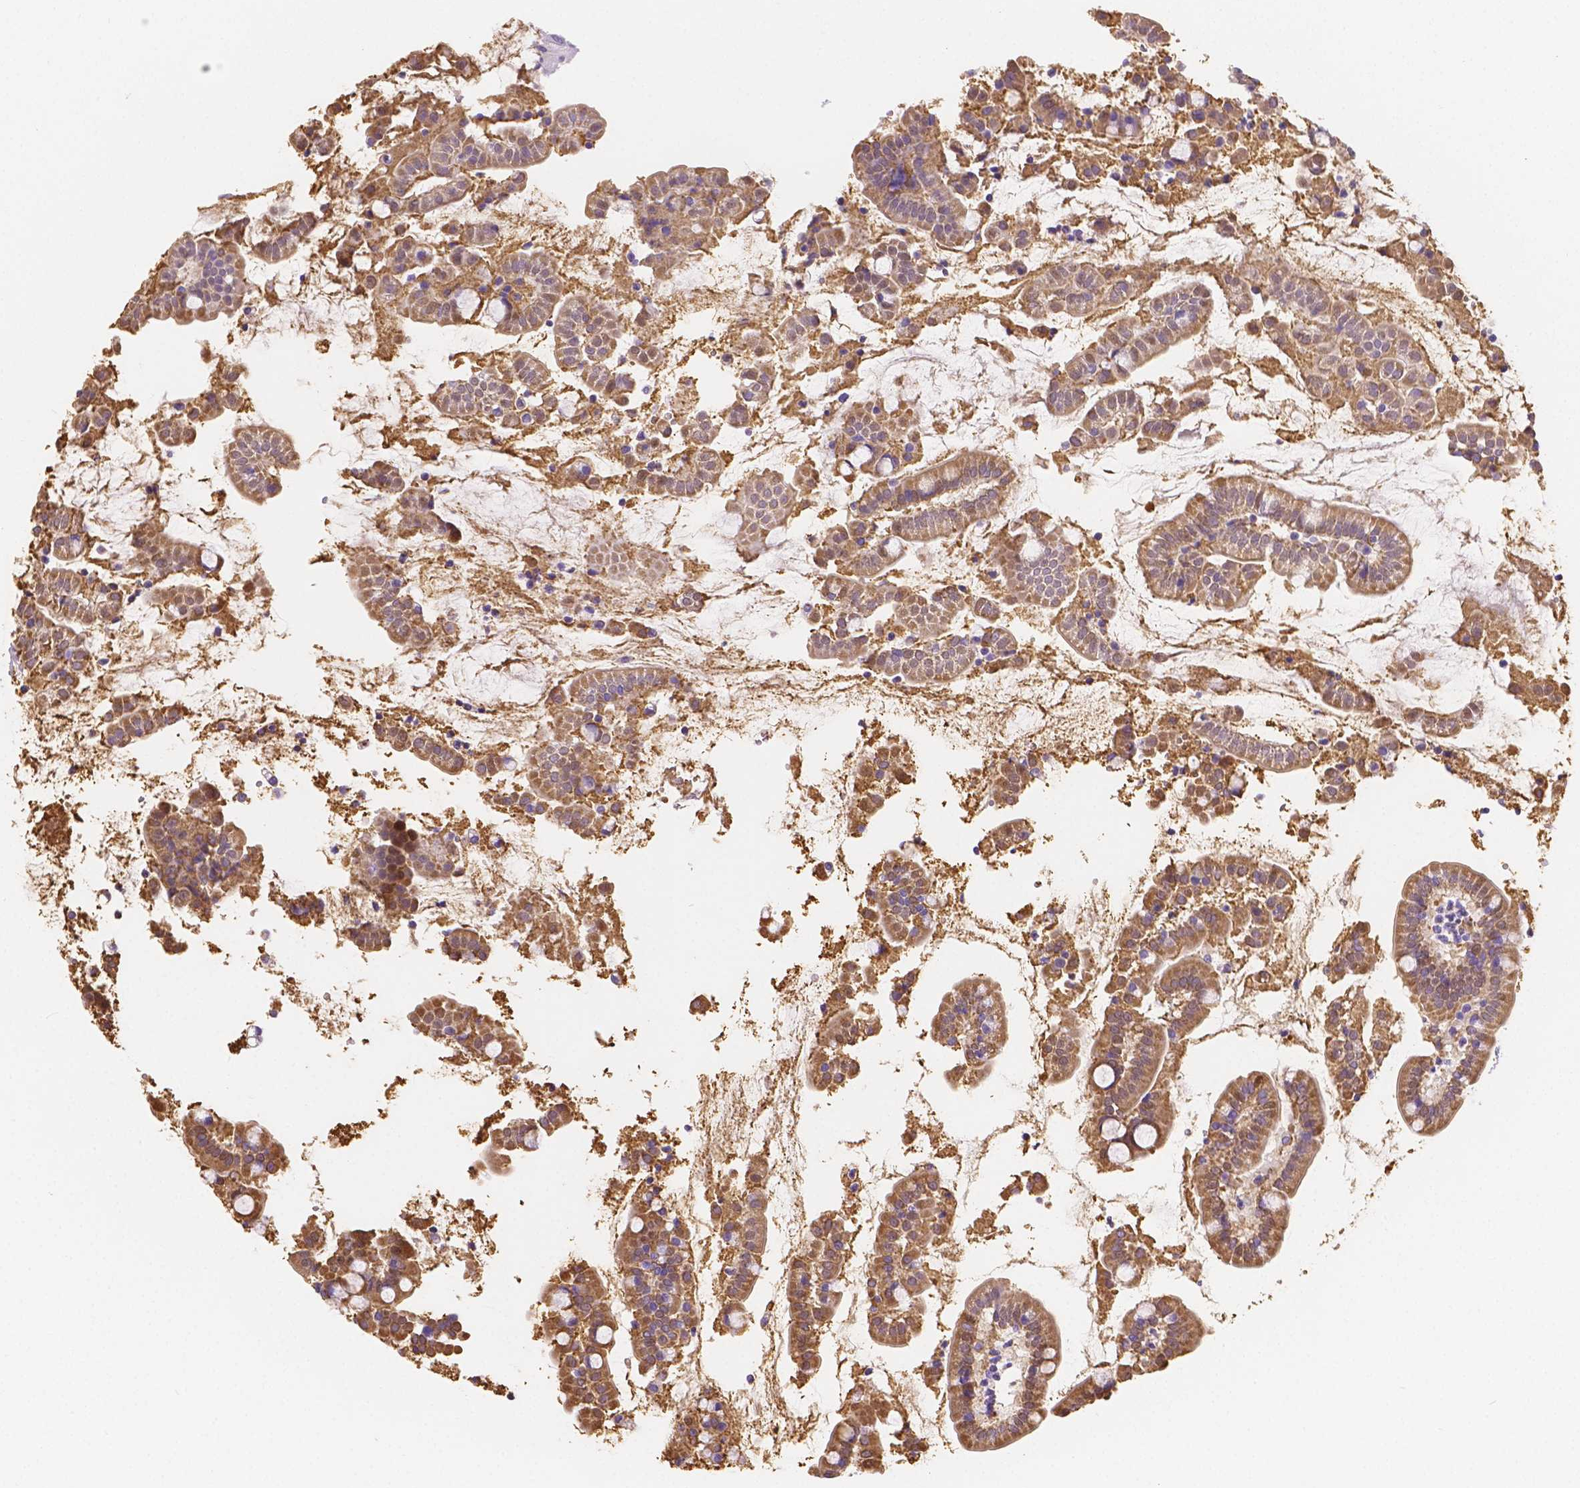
{"staining": {"intensity": "moderate", "quantity": ">75%", "location": "cytoplasmic/membranous"}, "tissue": "small intestine", "cell_type": "Glandular cells", "image_type": "normal", "snomed": [{"axis": "morphology", "description": "Normal tissue, NOS"}, {"axis": "topography", "description": "Small intestine"}], "caption": "Protein expression analysis of benign small intestine demonstrates moderate cytoplasmic/membranous staining in about >75% of glandular cells.", "gene": "TMEM130", "patient": {"sex": "female", "age": 64}}